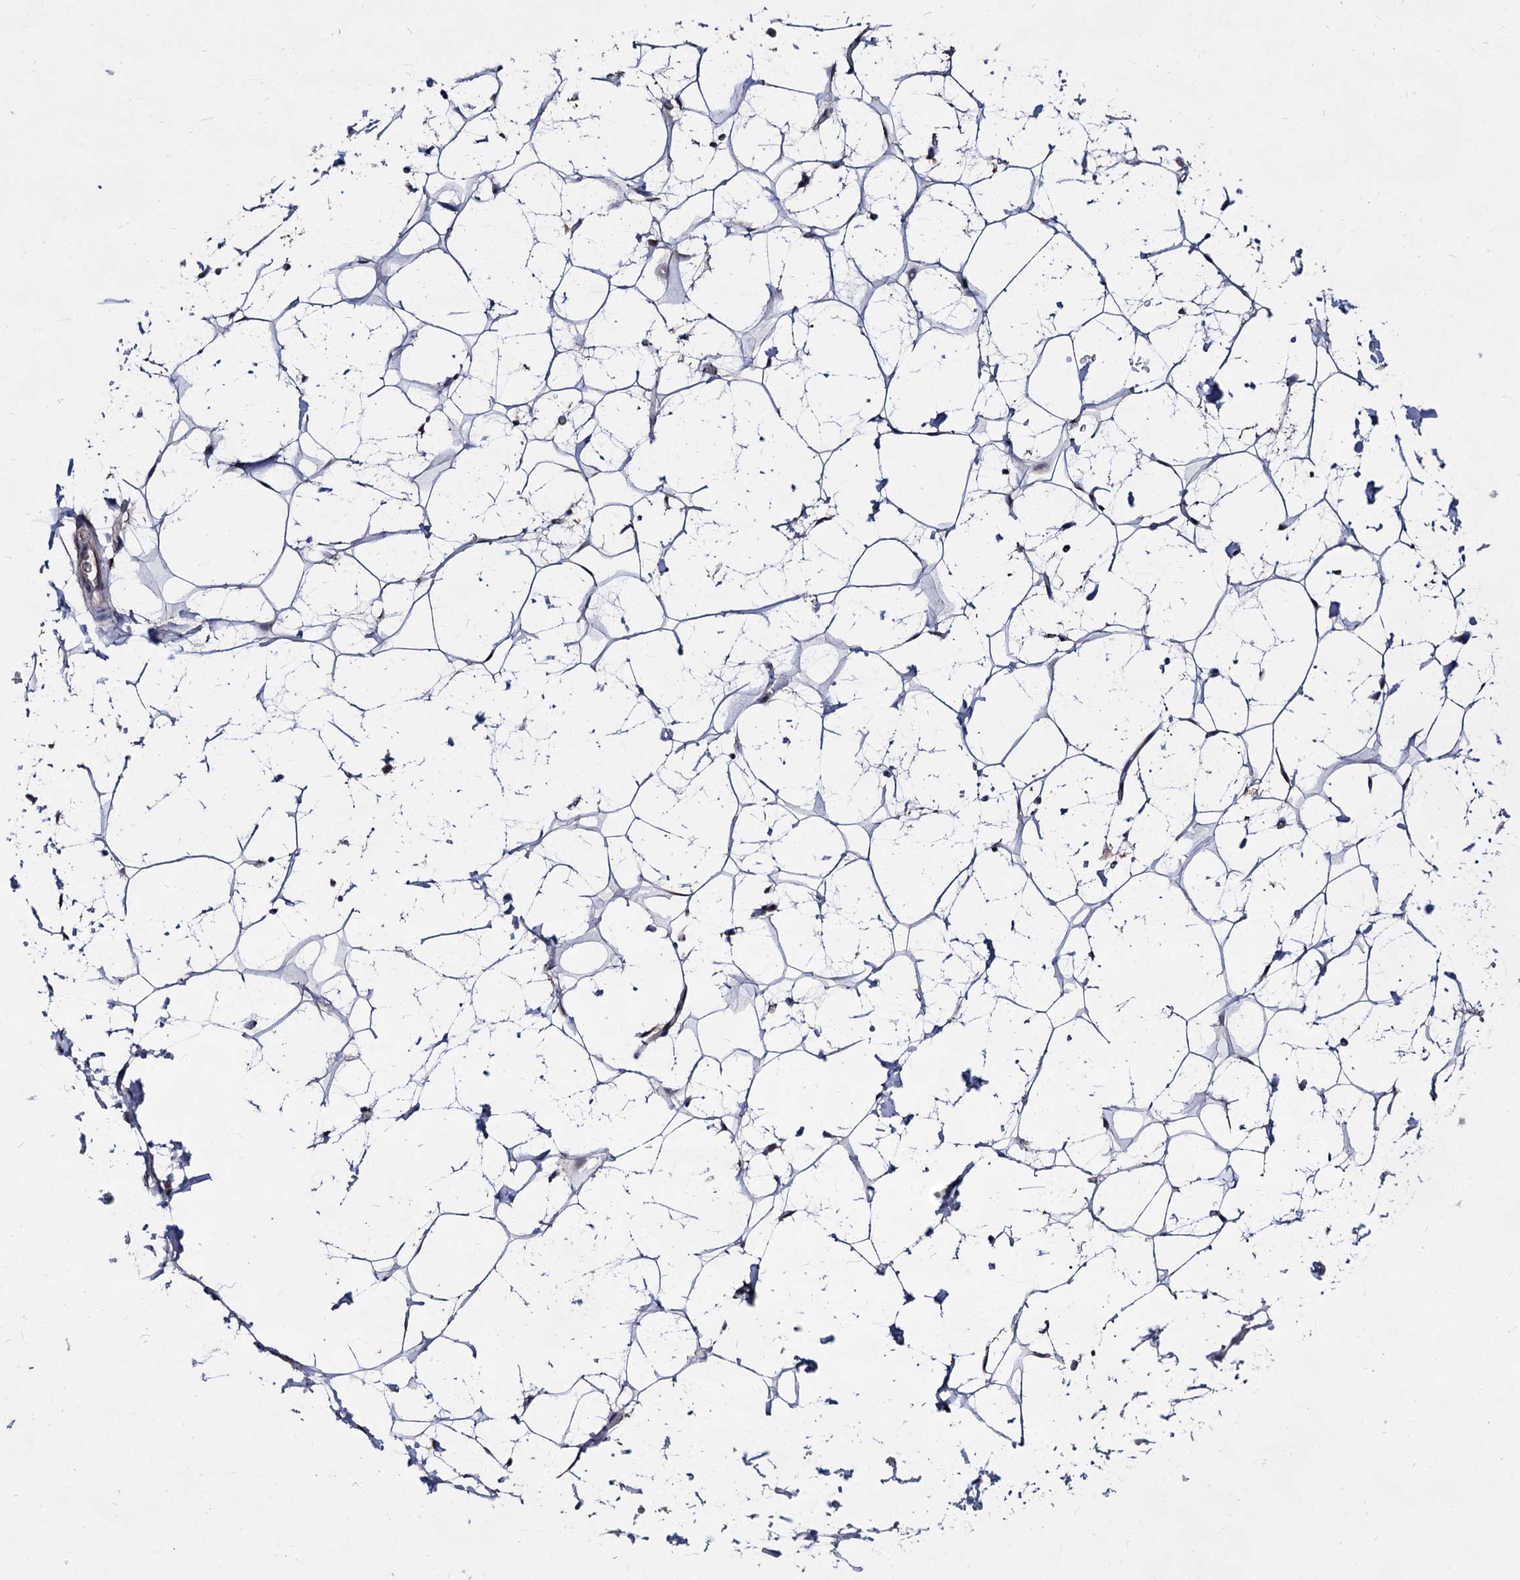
{"staining": {"intensity": "moderate", "quantity": ">75%", "location": "nuclear"}, "tissue": "adipose tissue", "cell_type": "Adipocytes", "image_type": "normal", "snomed": [{"axis": "morphology", "description": "Normal tissue, NOS"}, {"axis": "topography", "description": "Breast"}], "caption": "Brown immunohistochemical staining in unremarkable human adipose tissue shows moderate nuclear expression in approximately >75% of adipocytes.", "gene": "ACTR6", "patient": {"sex": "female", "age": 26}}